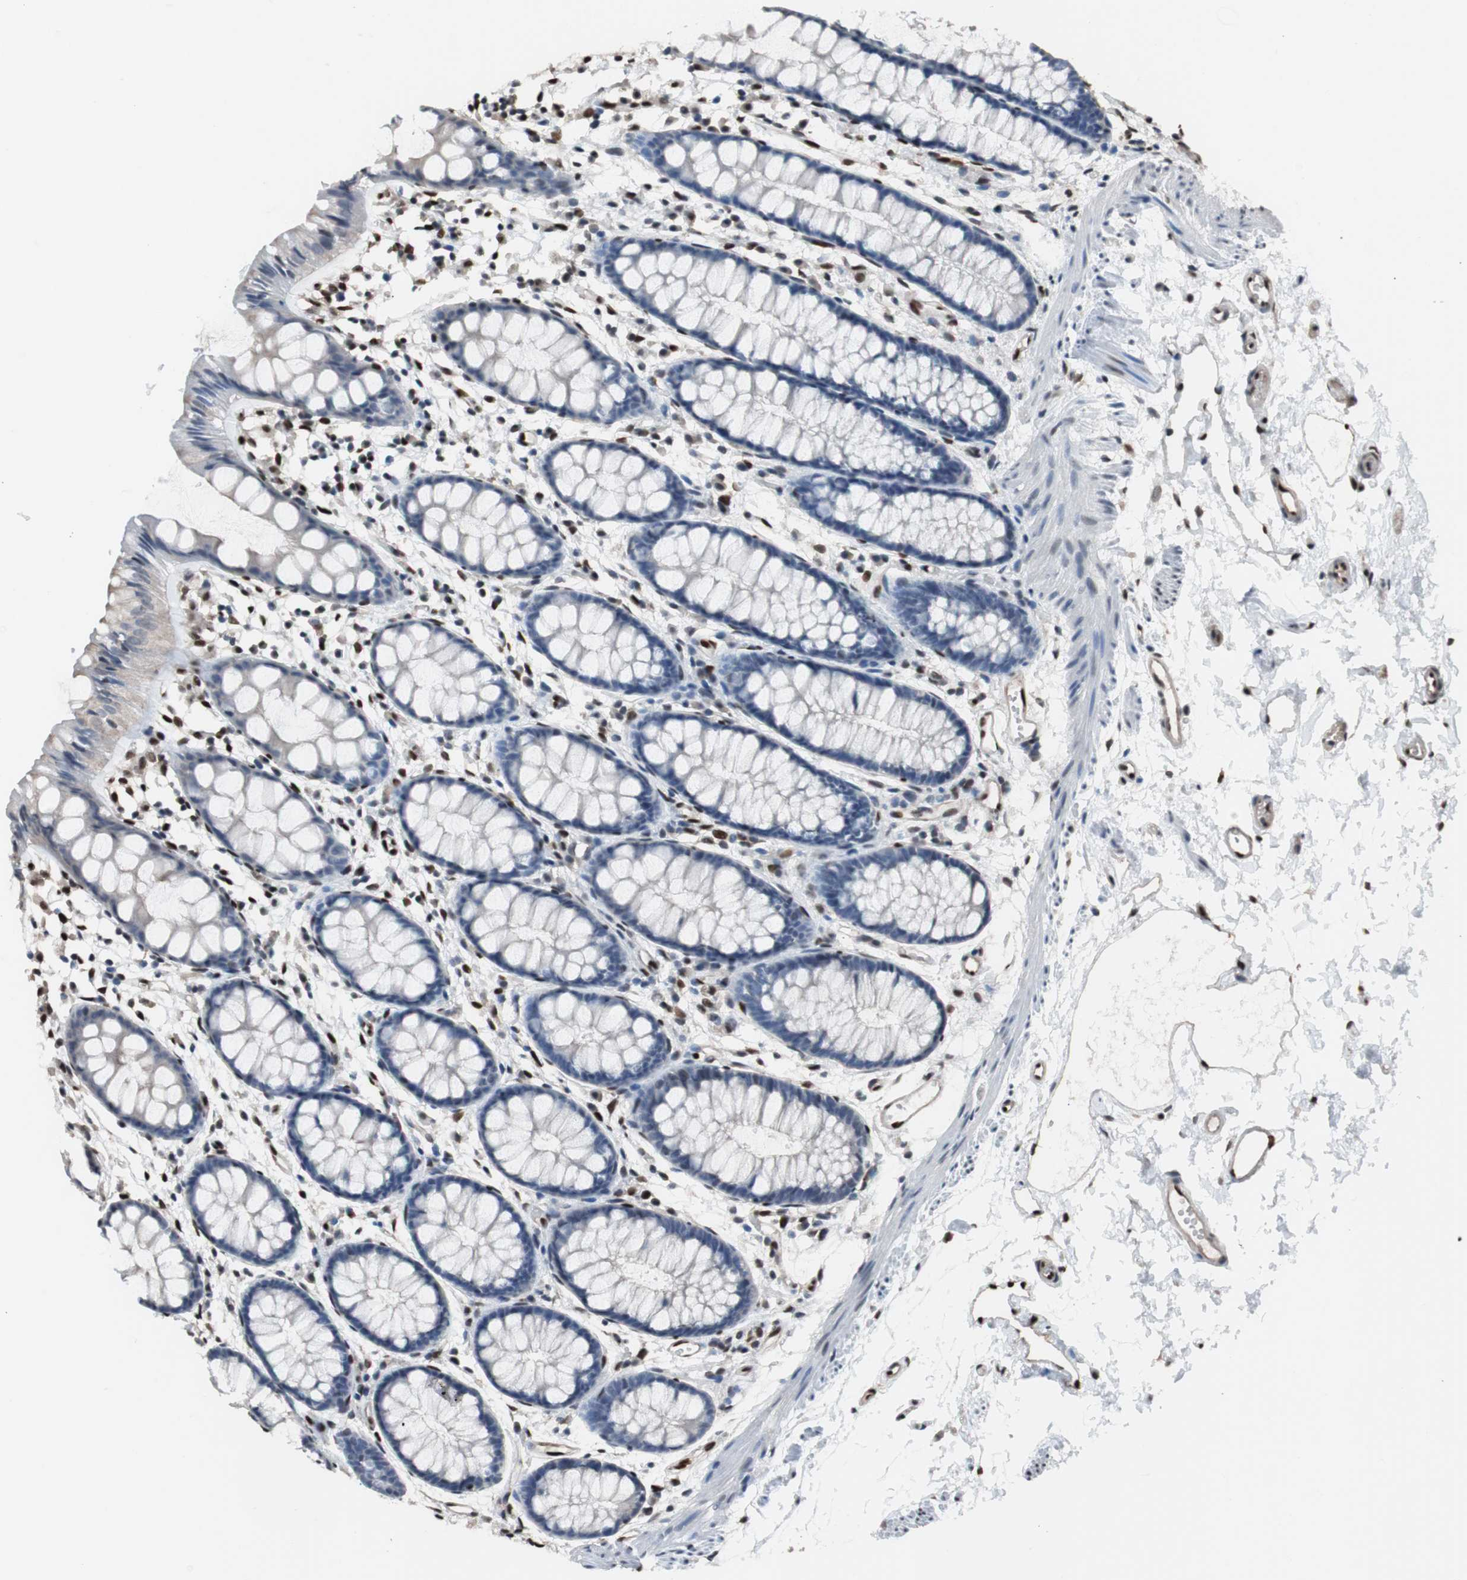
{"staining": {"intensity": "weak", "quantity": "<25%", "location": "nuclear"}, "tissue": "rectum", "cell_type": "Glandular cells", "image_type": "normal", "snomed": [{"axis": "morphology", "description": "Normal tissue, NOS"}, {"axis": "topography", "description": "Rectum"}], "caption": "Rectum was stained to show a protein in brown. There is no significant staining in glandular cells. Brightfield microscopy of IHC stained with DAB (brown) and hematoxylin (blue), captured at high magnification.", "gene": "PML", "patient": {"sex": "female", "age": 66}}